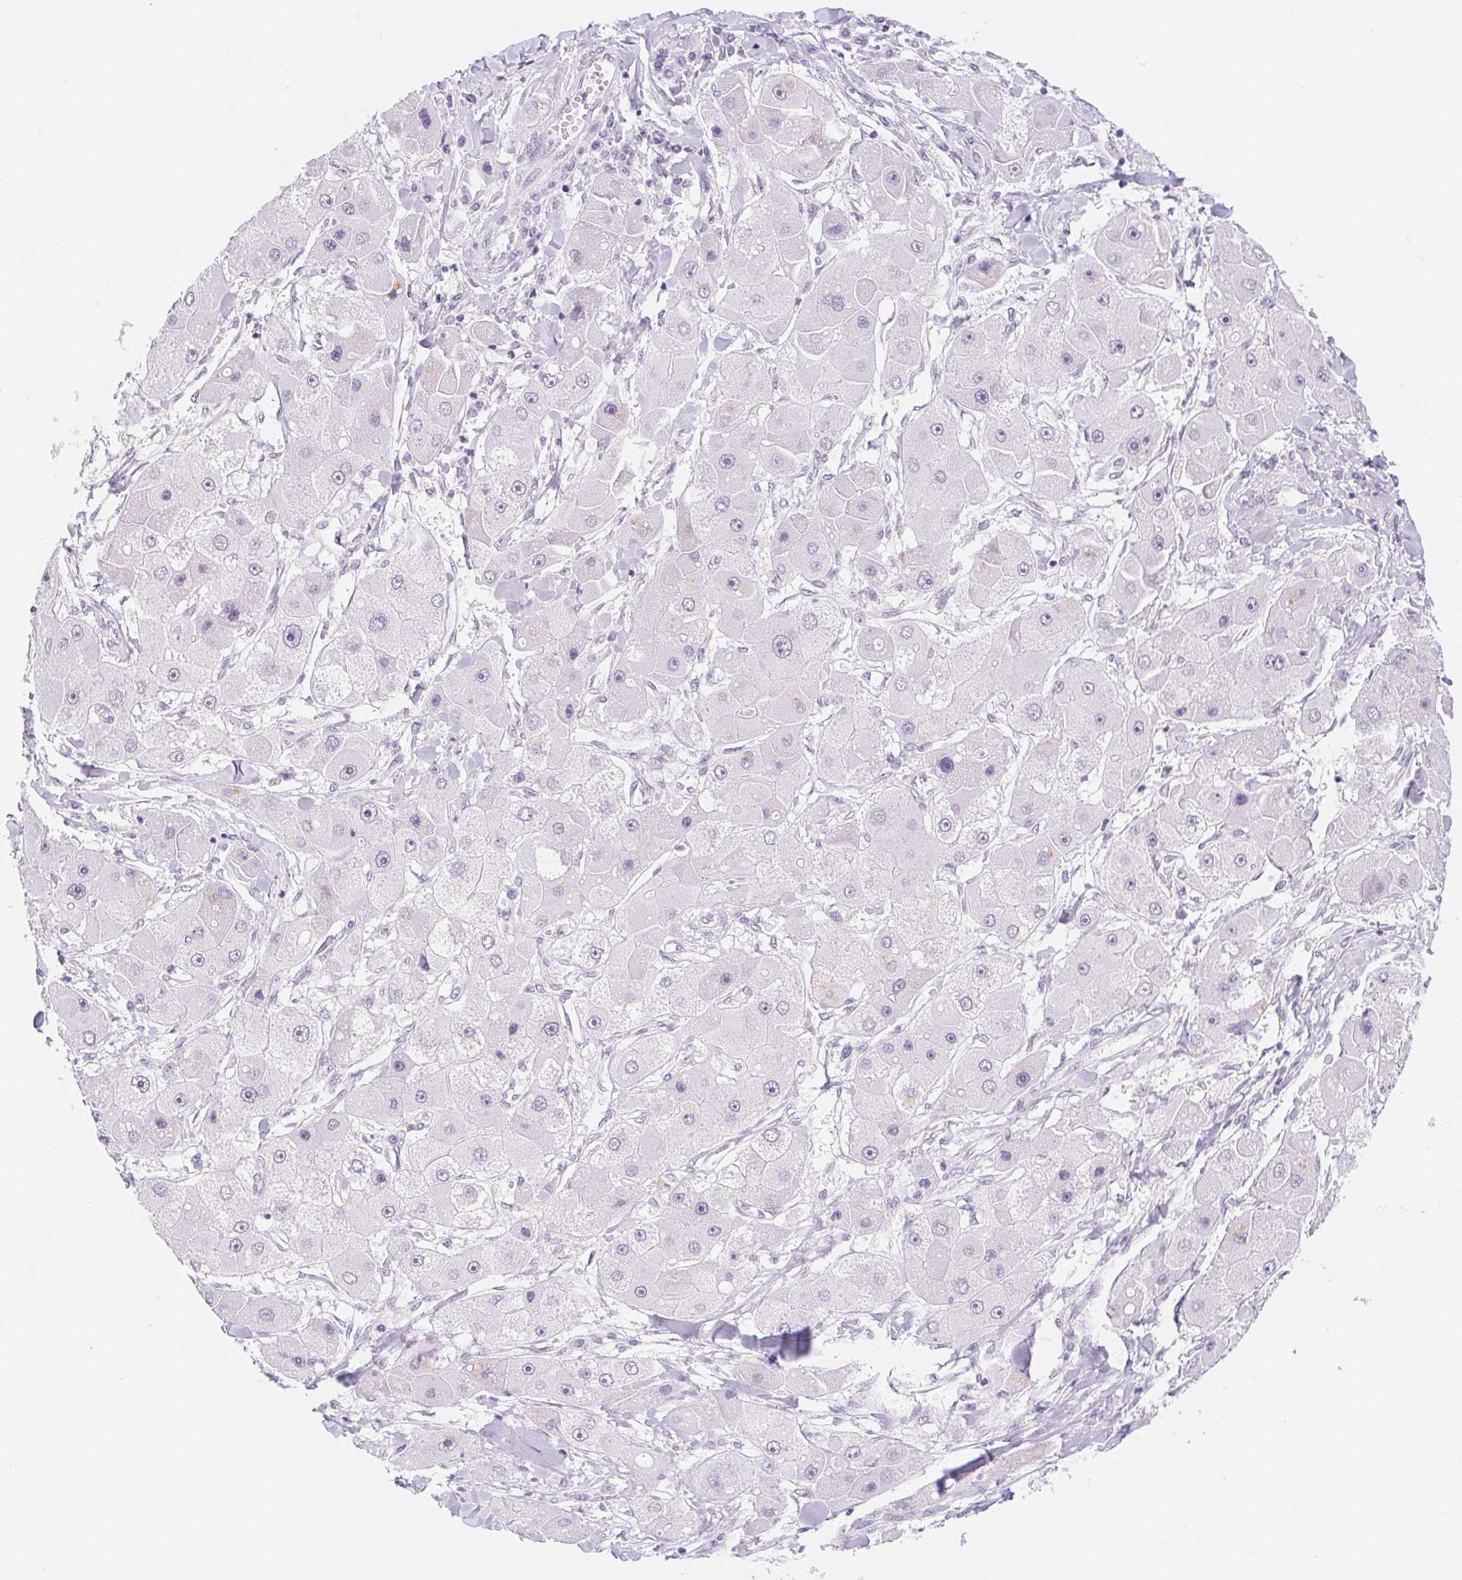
{"staining": {"intensity": "negative", "quantity": "none", "location": "none"}, "tissue": "liver cancer", "cell_type": "Tumor cells", "image_type": "cancer", "snomed": [{"axis": "morphology", "description": "Carcinoma, Hepatocellular, NOS"}, {"axis": "topography", "description": "Liver"}], "caption": "High magnification brightfield microscopy of hepatocellular carcinoma (liver) stained with DAB (3,3'-diaminobenzidine) (brown) and counterstained with hematoxylin (blue): tumor cells show no significant positivity.", "gene": "CAND1", "patient": {"sex": "male", "age": 24}}